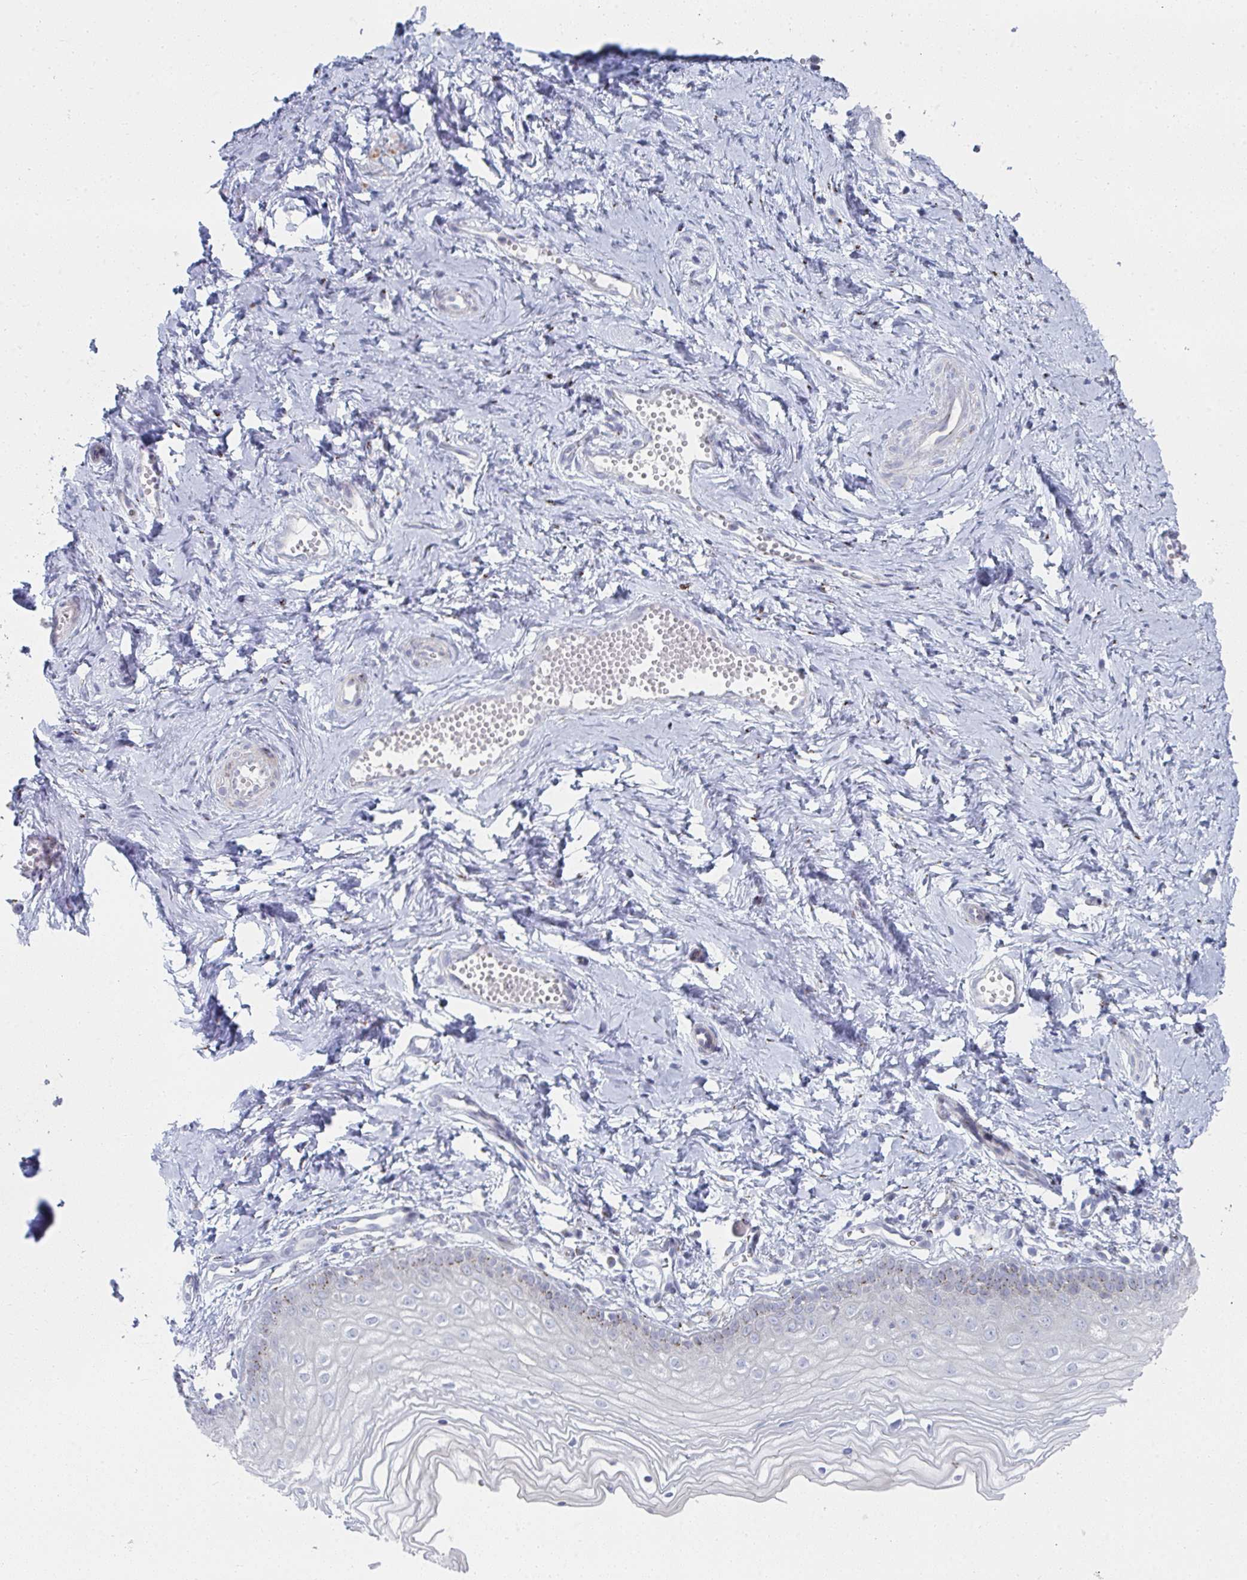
{"staining": {"intensity": "moderate", "quantity": "<25%", "location": "cytoplasmic/membranous"}, "tissue": "vagina", "cell_type": "Squamous epithelial cells", "image_type": "normal", "snomed": [{"axis": "morphology", "description": "Normal tissue, NOS"}, {"axis": "topography", "description": "Vagina"}], "caption": "Vagina stained for a protein demonstrates moderate cytoplasmic/membranous positivity in squamous epithelial cells. (Brightfield microscopy of DAB IHC at high magnification).", "gene": "PSMG1", "patient": {"sex": "female", "age": 38}}